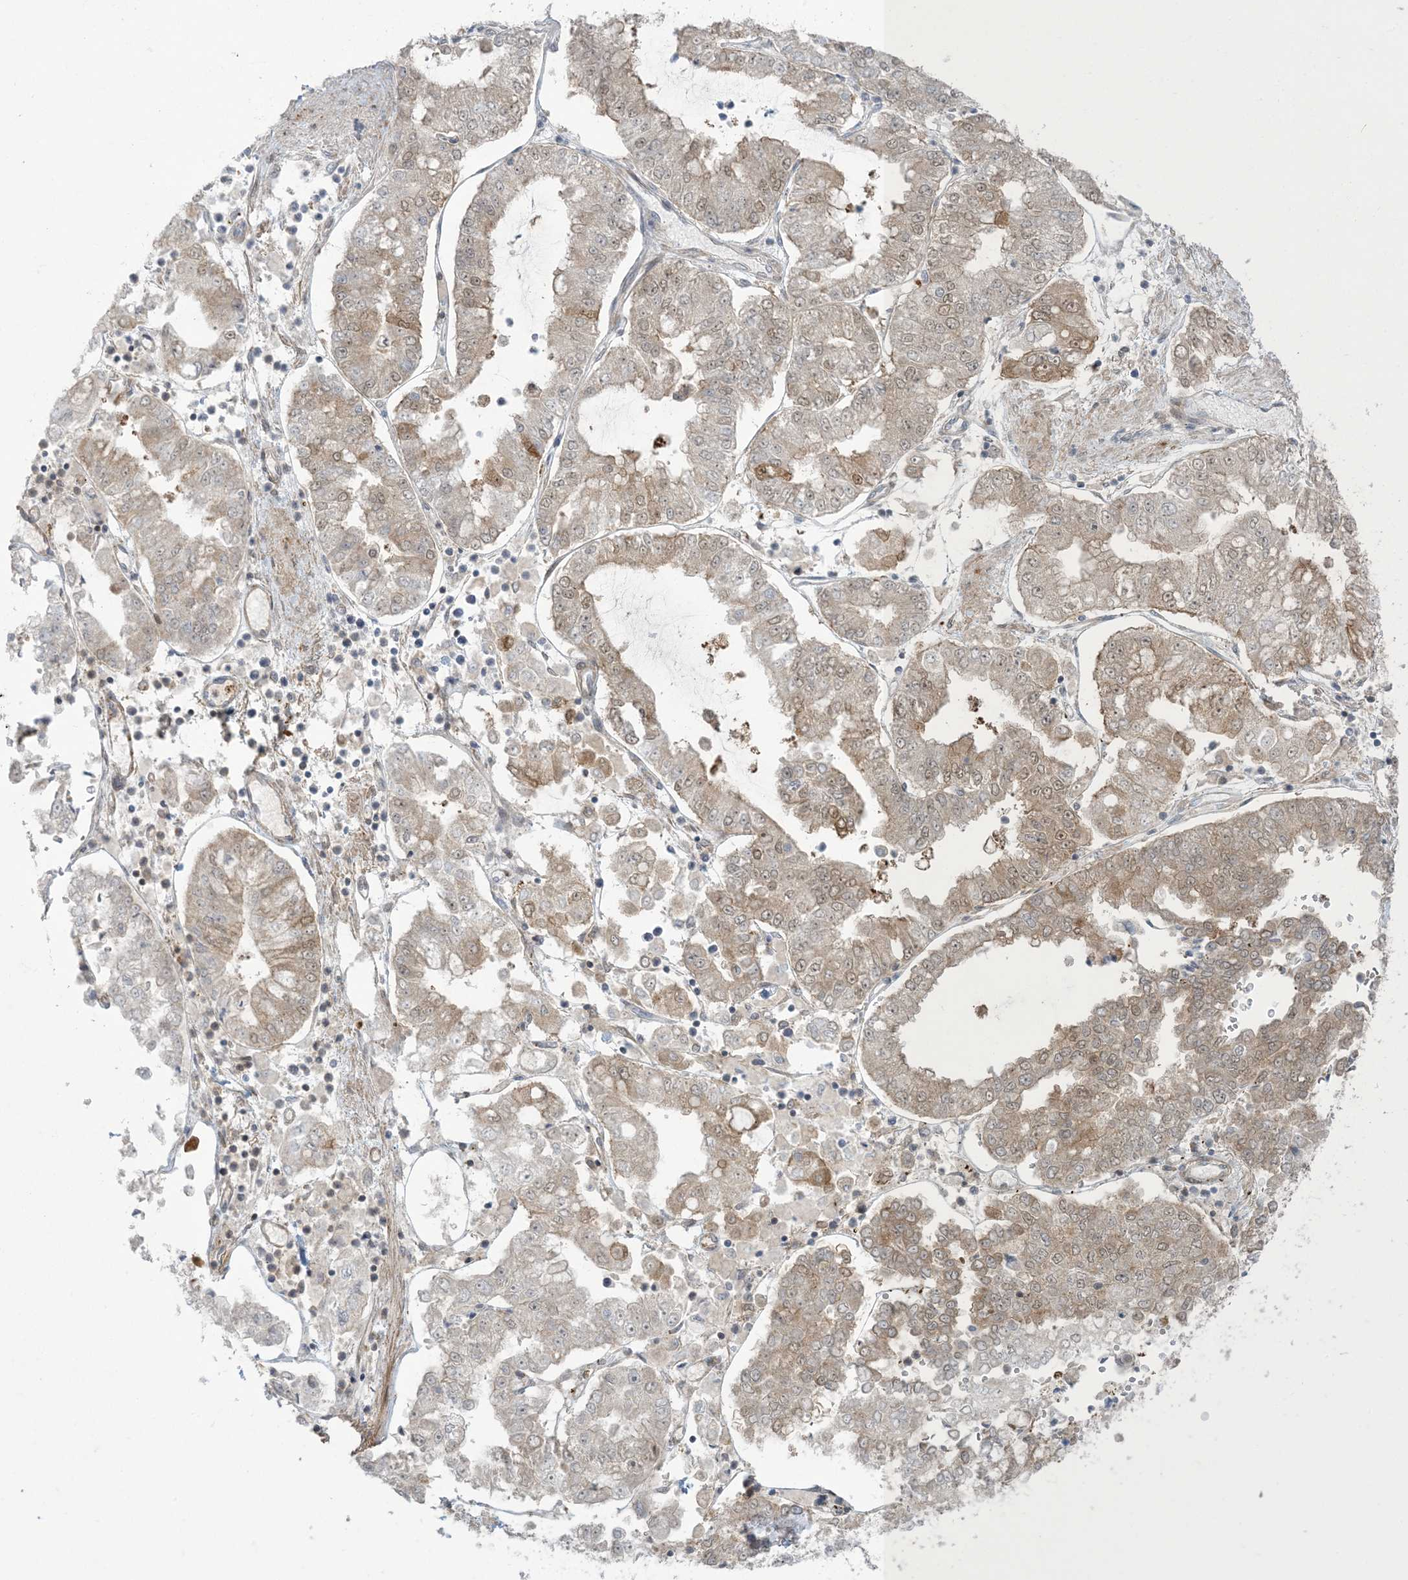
{"staining": {"intensity": "weak", "quantity": "25%-75%", "location": "cytoplasmic/membranous,nuclear"}, "tissue": "stomach cancer", "cell_type": "Tumor cells", "image_type": "cancer", "snomed": [{"axis": "morphology", "description": "Adenocarcinoma, NOS"}, {"axis": "topography", "description": "Stomach"}], "caption": "Tumor cells demonstrate low levels of weak cytoplasmic/membranous and nuclear expression in about 25%-75% of cells in stomach cancer (adenocarcinoma).", "gene": "NRBP2", "patient": {"sex": "male", "age": 76}}